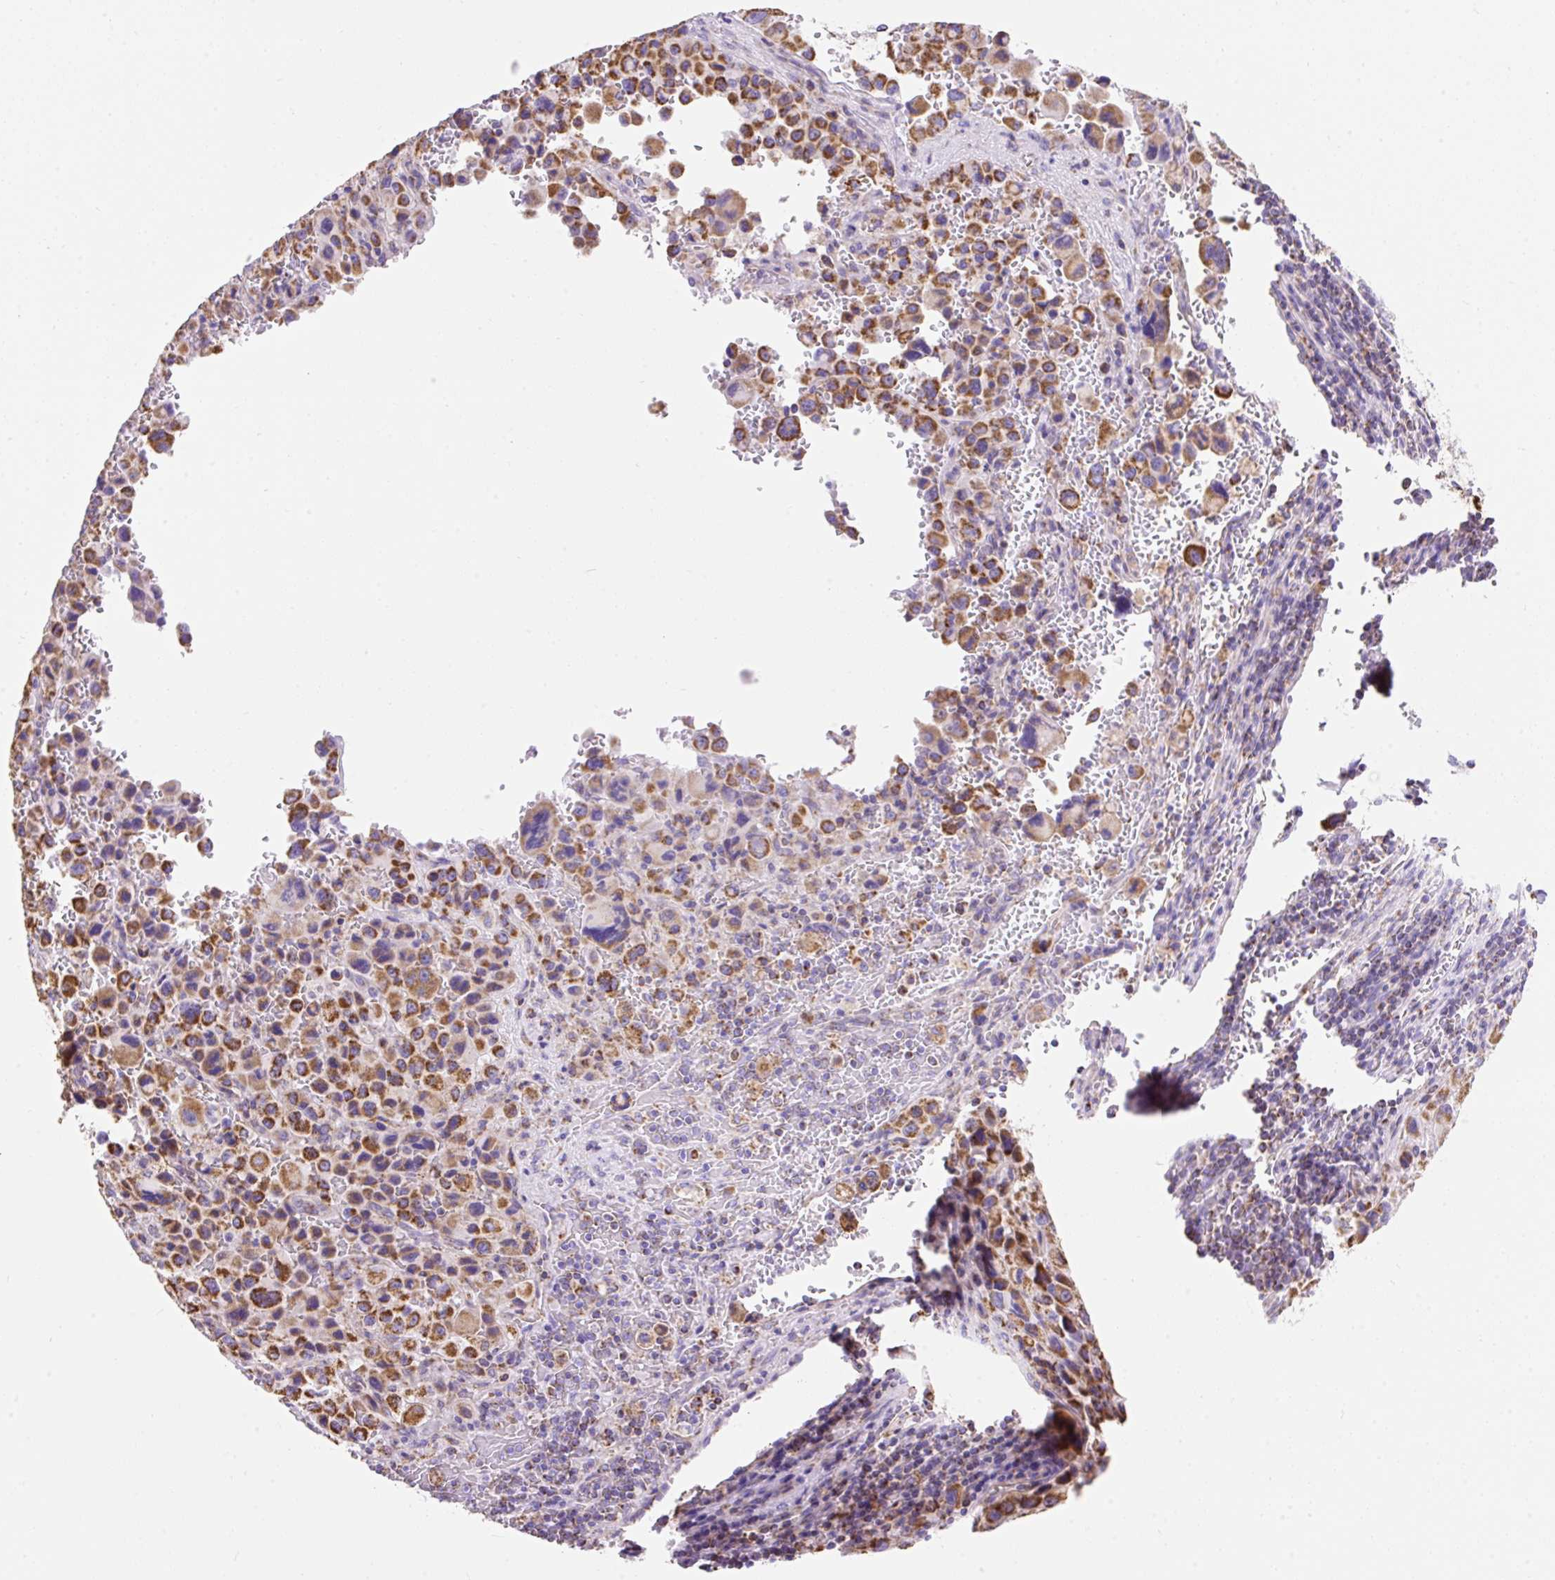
{"staining": {"intensity": "strong", "quantity": ">75%", "location": "cytoplasmic/membranous"}, "tissue": "melanoma", "cell_type": "Tumor cells", "image_type": "cancer", "snomed": [{"axis": "morphology", "description": "Malignant melanoma, Metastatic site"}, {"axis": "topography", "description": "Lymph node"}], "caption": "Brown immunohistochemical staining in malignant melanoma (metastatic site) reveals strong cytoplasmic/membranous expression in about >75% of tumor cells.", "gene": "DAAM2", "patient": {"sex": "female", "age": 65}}